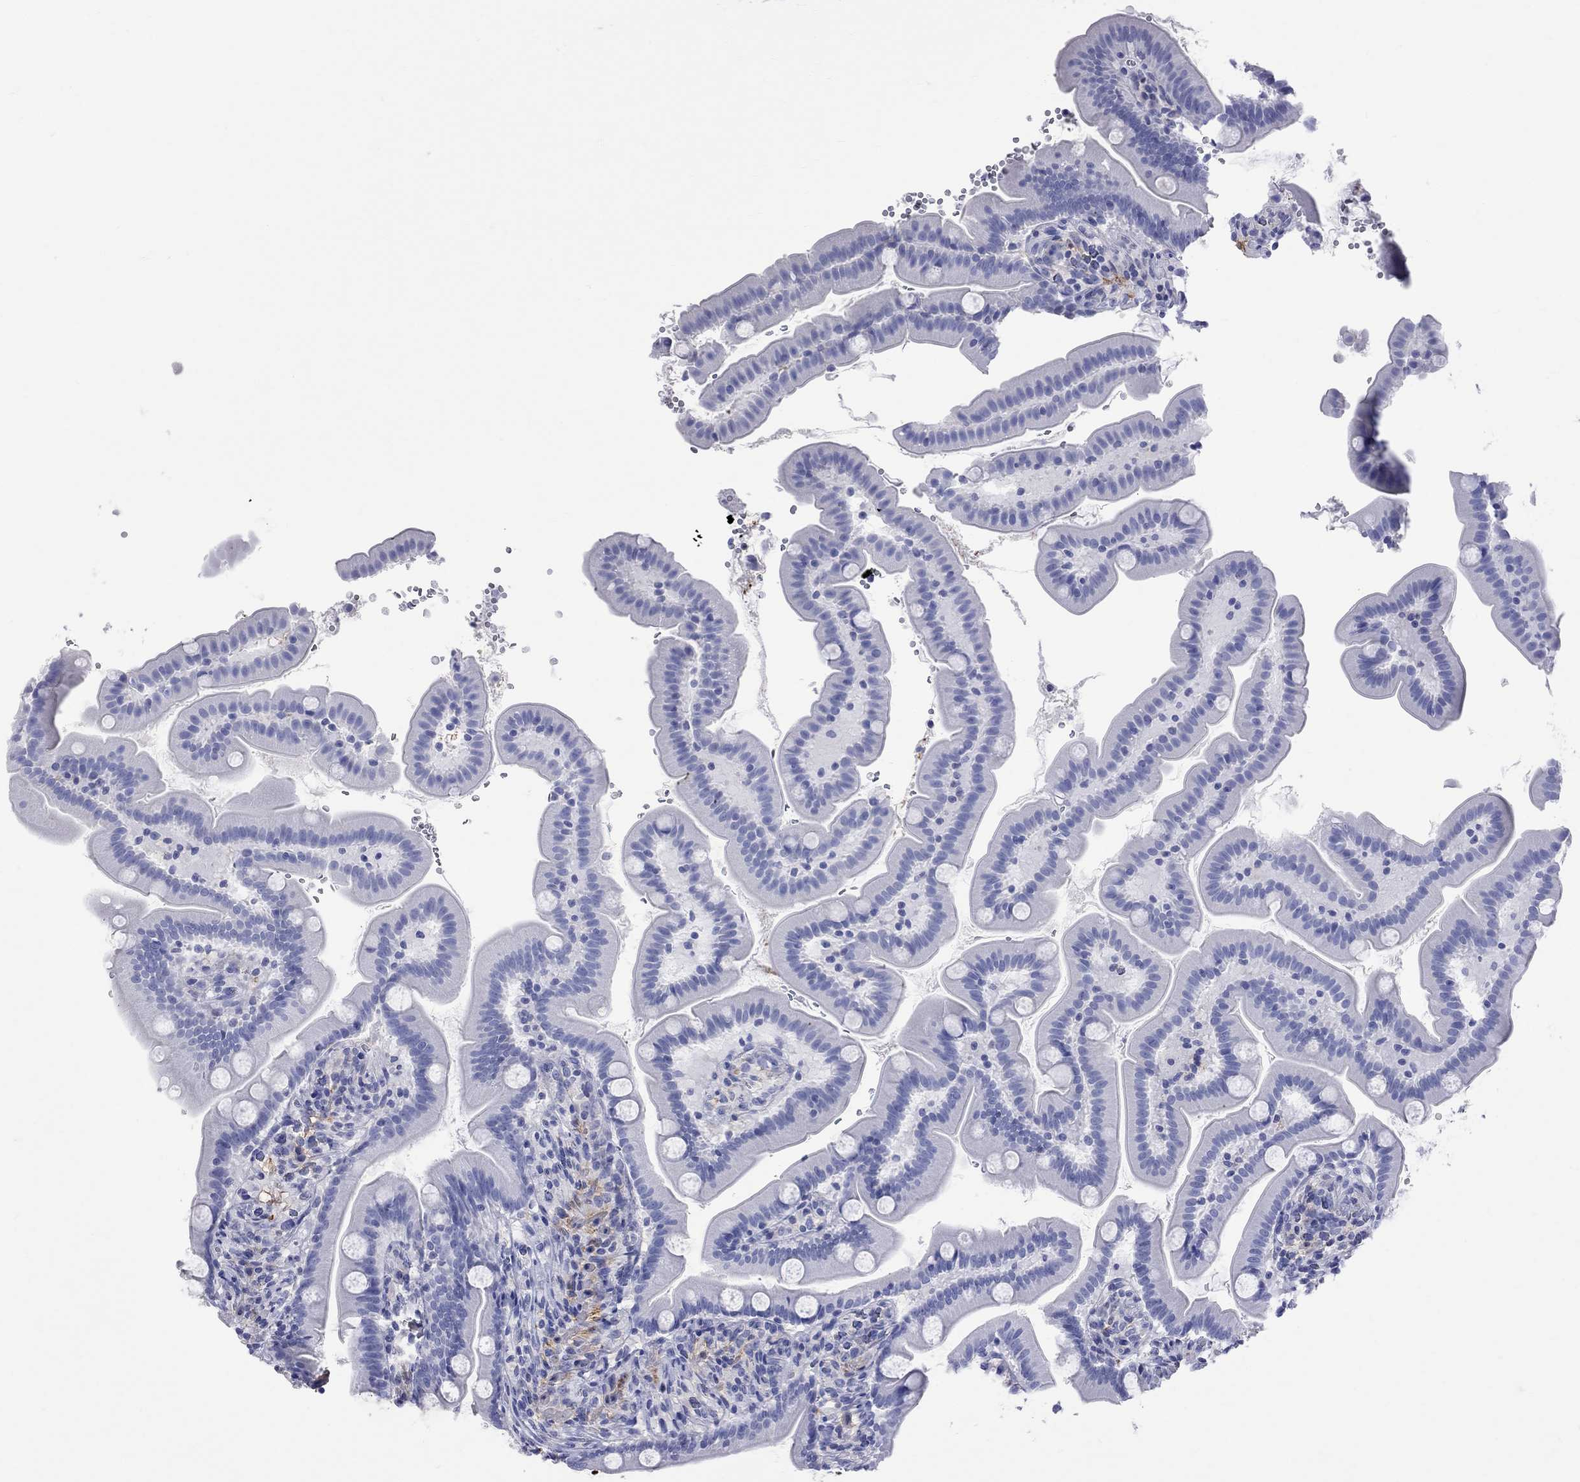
{"staining": {"intensity": "negative", "quantity": "none", "location": "none"}, "tissue": "small intestine", "cell_type": "Glandular cells", "image_type": "normal", "snomed": [{"axis": "morphology", "description": "Normal tissue, NOS"}, {"axis": "topography", "description": "Small intestine"}], "caption": "Benign small intestine was stained to show a protein in brown. There is no significant positivity in glandular cells.", "gene": "S100A3", "patient": {"sex": "female", "age": 44}}